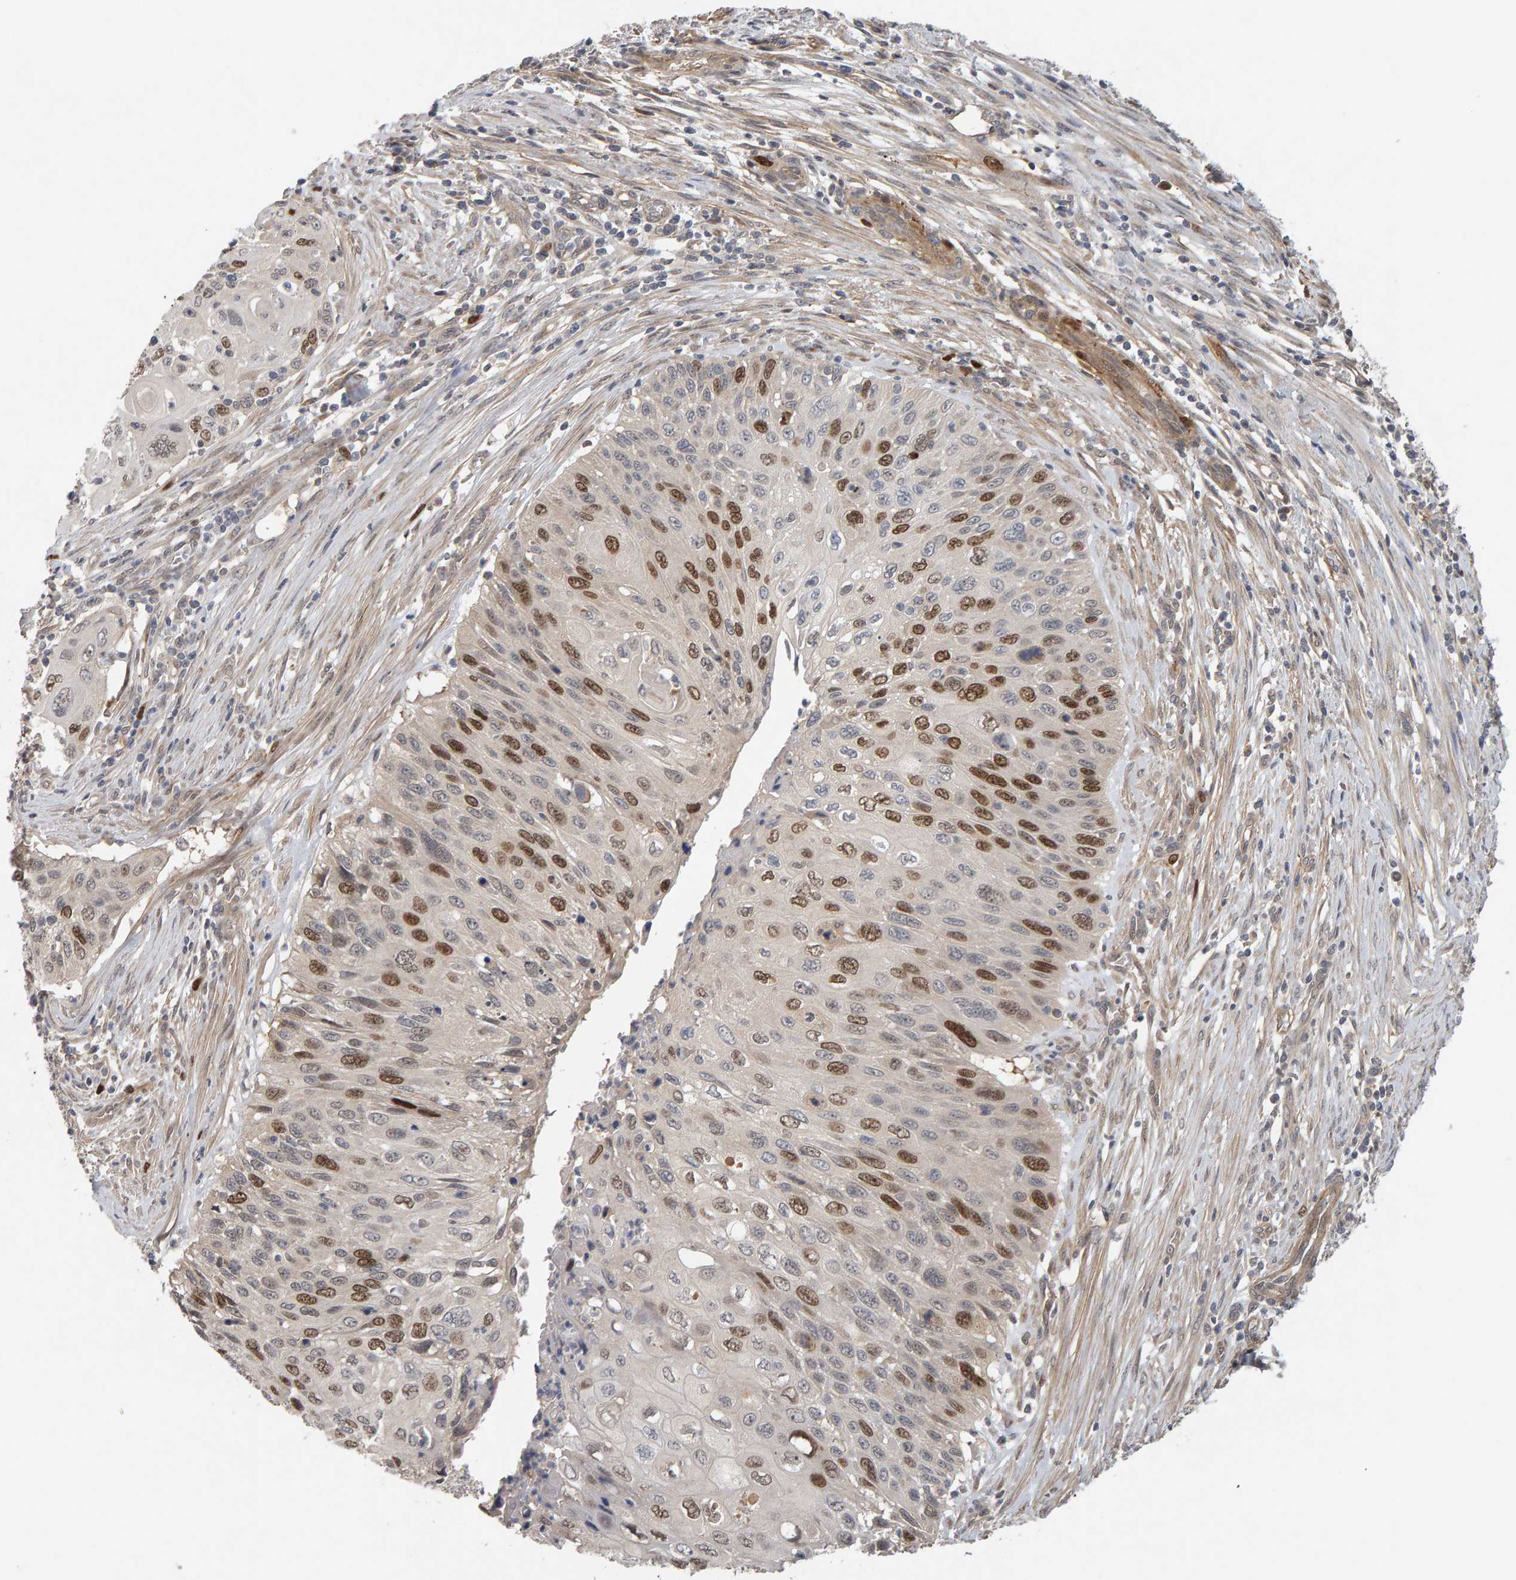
{"staining": {"intensity": "strong", "quantity": "25%-75%", "location": "nuclear"}, "tissue": "cervical cancer", "cell_type": "Tumor cells", "image_type": "cancer", "snomed": [{"axis": "morphology", "description": "Squamous cell carcinoma, NOS"}, {"axis": "topography", "description": "Cervix"}], "caption": "Human cervical cancer (squamous cell carcinoma) stained for a protein (brown) displays strong nuclear positive positivity in approximately 25%-75% of tumor cells.", "gene": "CDCA5", "patient": {"sex": "female", "age": 70}}